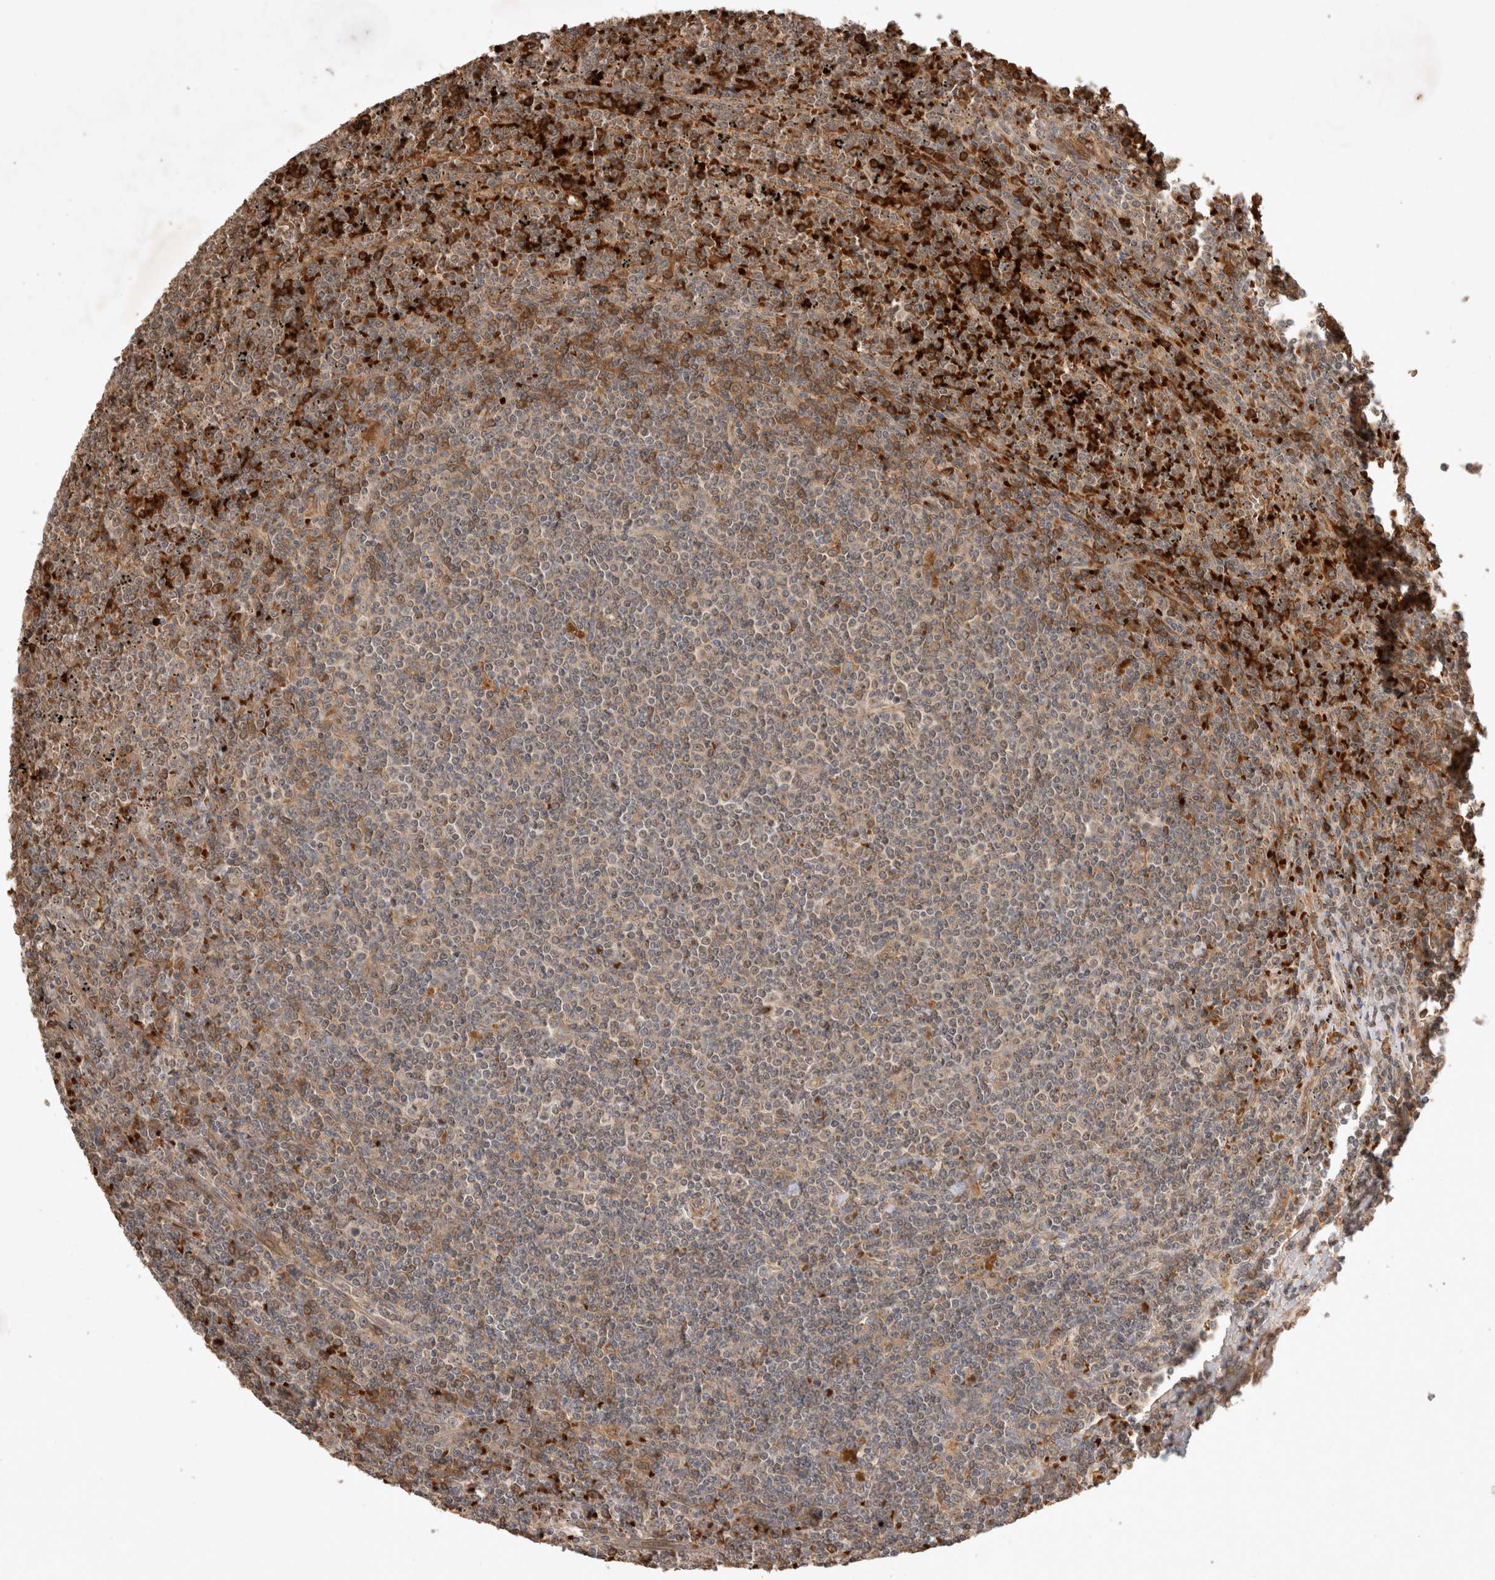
{"staining": {"intensity": "strong", "quantity": "25%-75%", "location": "cytoplasmic/membranous"}, "tissue": "lymphoma", "cell_type": "Tumor cells", "image_type": "cancer", "snomed": [{"axis": "morphology", "description": "Malignant lymphoma, non-Hodgkin's type, Low grade"}, {"axis": "topography", "description": "Spleen"}], "caption": "There is high levels of strong cytoplasmic/membranous positivity in tumor cells of low-grade malignant lymphoma, non-Hodgkin's type, as demonstrated by immunohistochemical staining (brown color).", "gene": "FAM221A", "patient": {"sex": "female", "age": 19}}